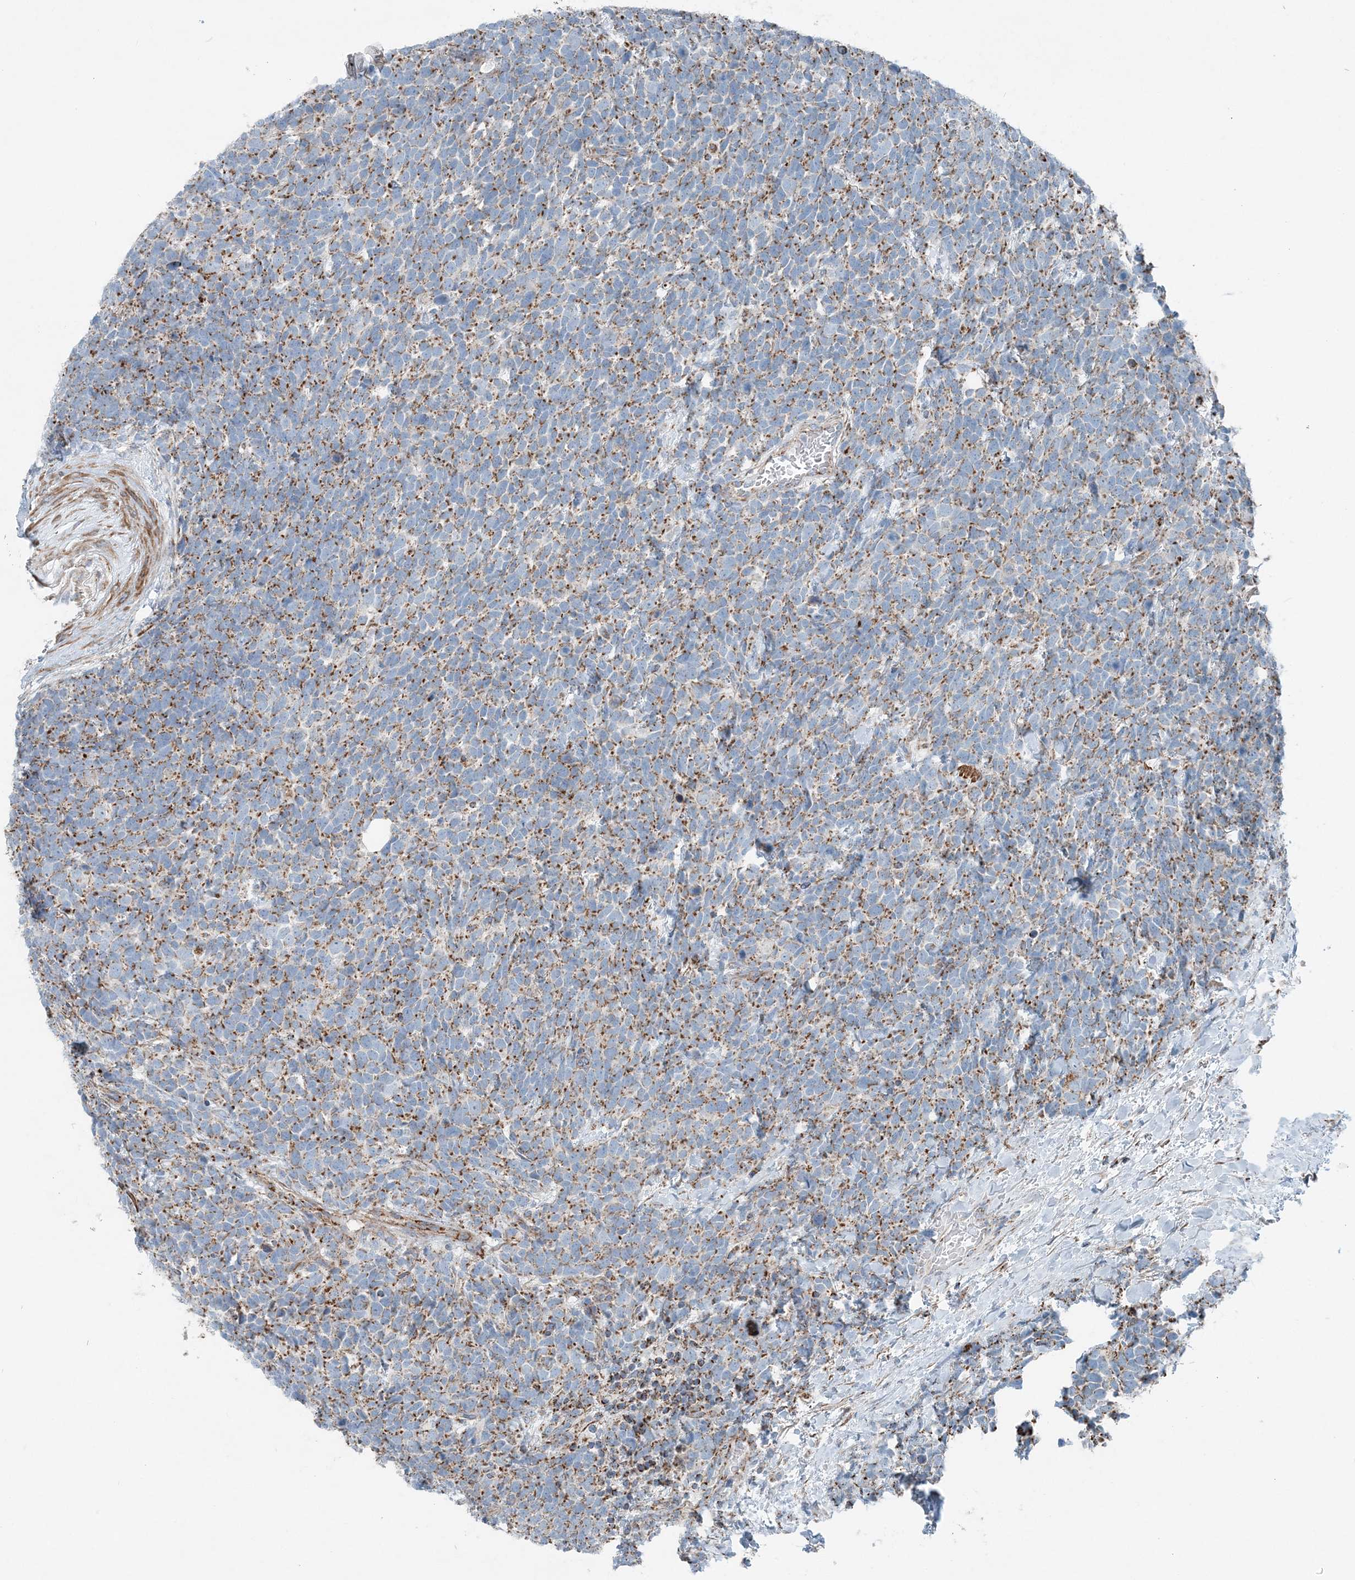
{"staining": {"intensity": "moderate", "quantity": ">75%", "location": "cytoplasmic/membranous"}, "tissue": "urothelial cancer", "cell_type": "Tumor cells", "image_type": "cancer", "snomed": [{"axis": "morphology", "description": "Urothelial carcinoma, High grade"}, {"axis": "topography", "description": "Urinary bladder"}], "caption": "The photomicrograph shows immunohistochemical staining of urothelial cancer. There is moderate cytoplasmic/membranous expression is appreciated in approximately >75% of tumor cells. (IHC, brightfield microscopy, high magnification).", "gene": "INTU", "patient": {"sex": "female", "age": 82}}